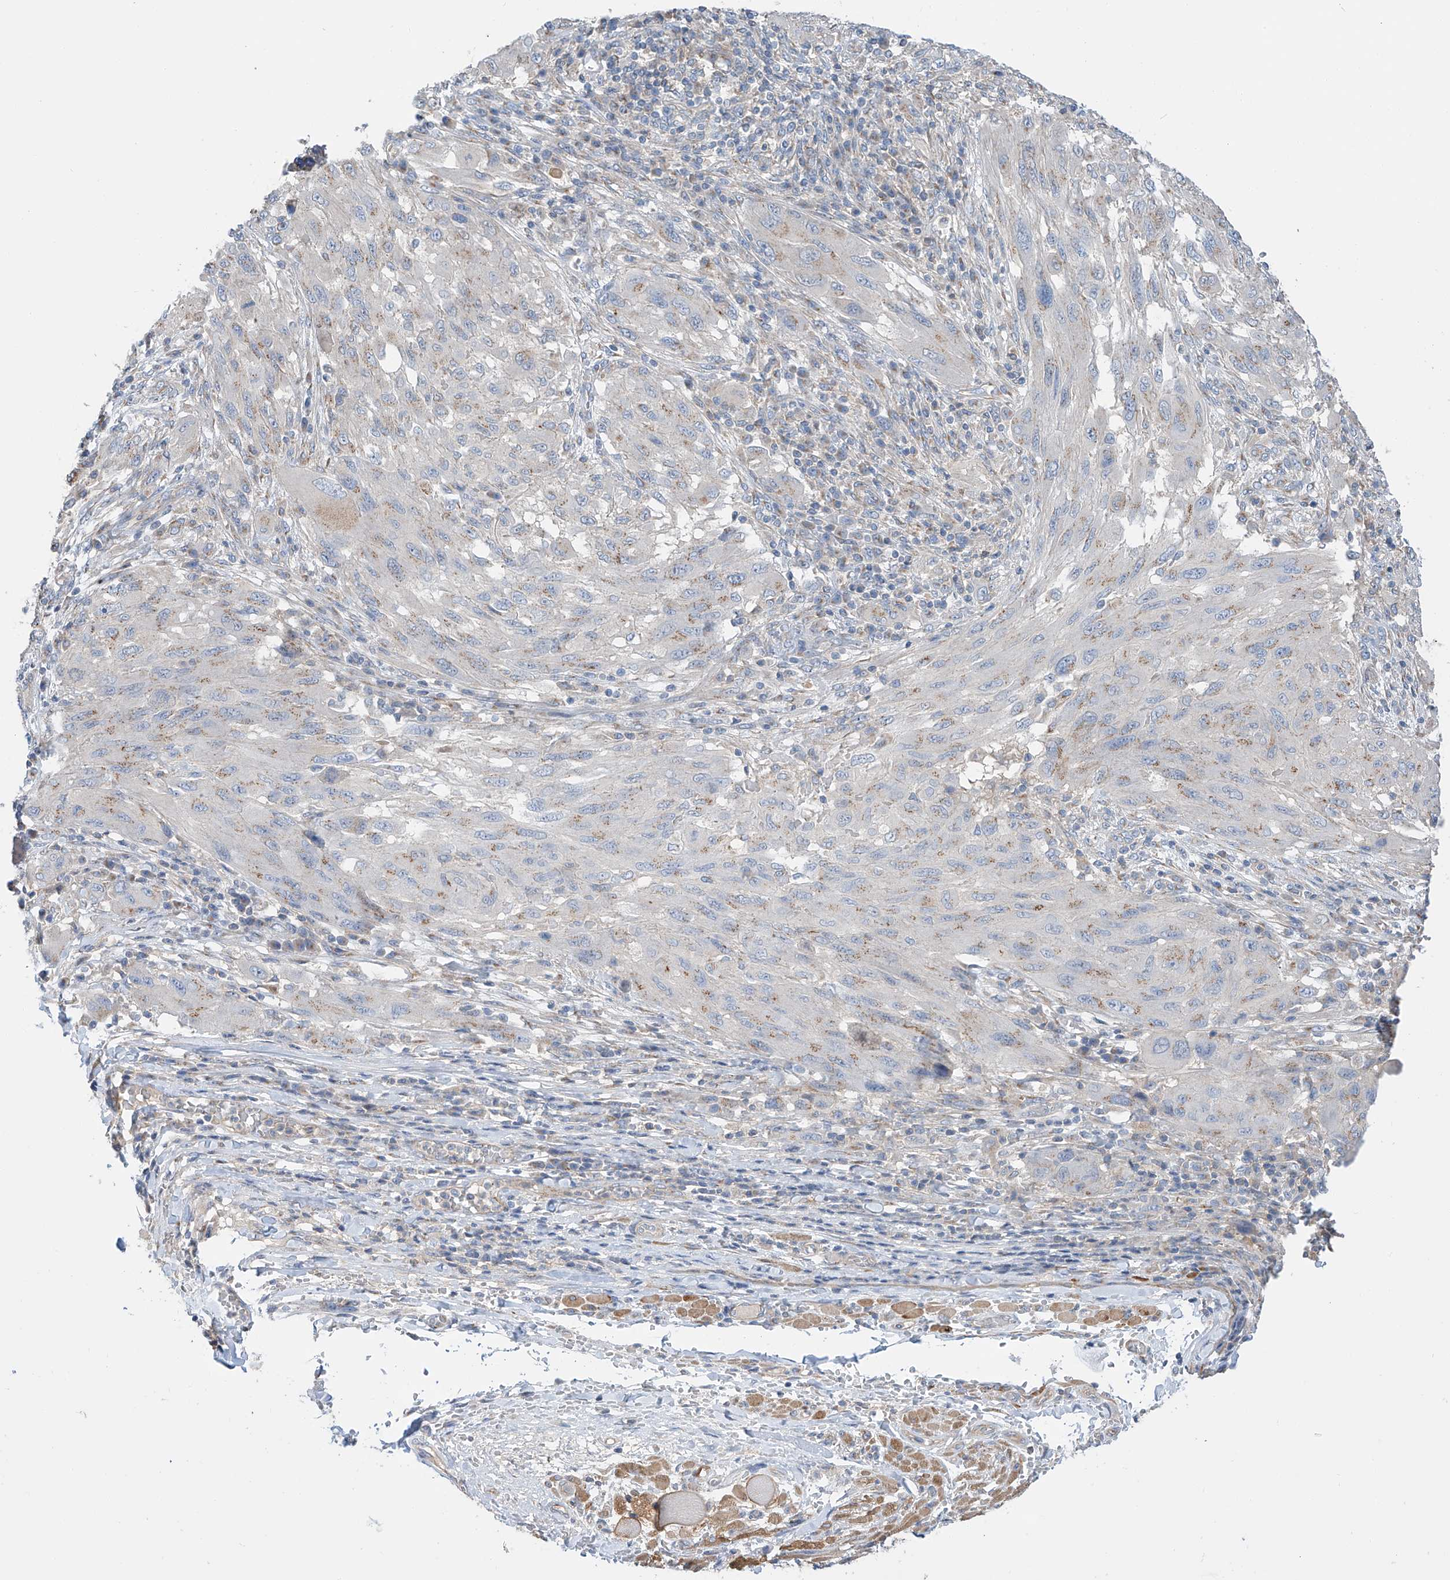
{"staining": {"intensity": "weak", "quantity": "<25%", "location": "cytoplasmic/membranous"}, "tissue": "melanoma", "cell_type": "Tumor cells", "image_type": "cancer", "snomed": [{"axis": "morphology", "description": "Malignant melanoma, NOS"}, {"axis": "topography", "description": "Skin"}], "caption": "High magnification brightfield microscopy of melanoma stained with DAB (3,3'-diaminobenzidine) (brown) and counterstained with hematoxylin (blue): tumor cells show no significant staining.", "gene": "SLC22A7", "patient": {"sex": "female", "age": 91}}